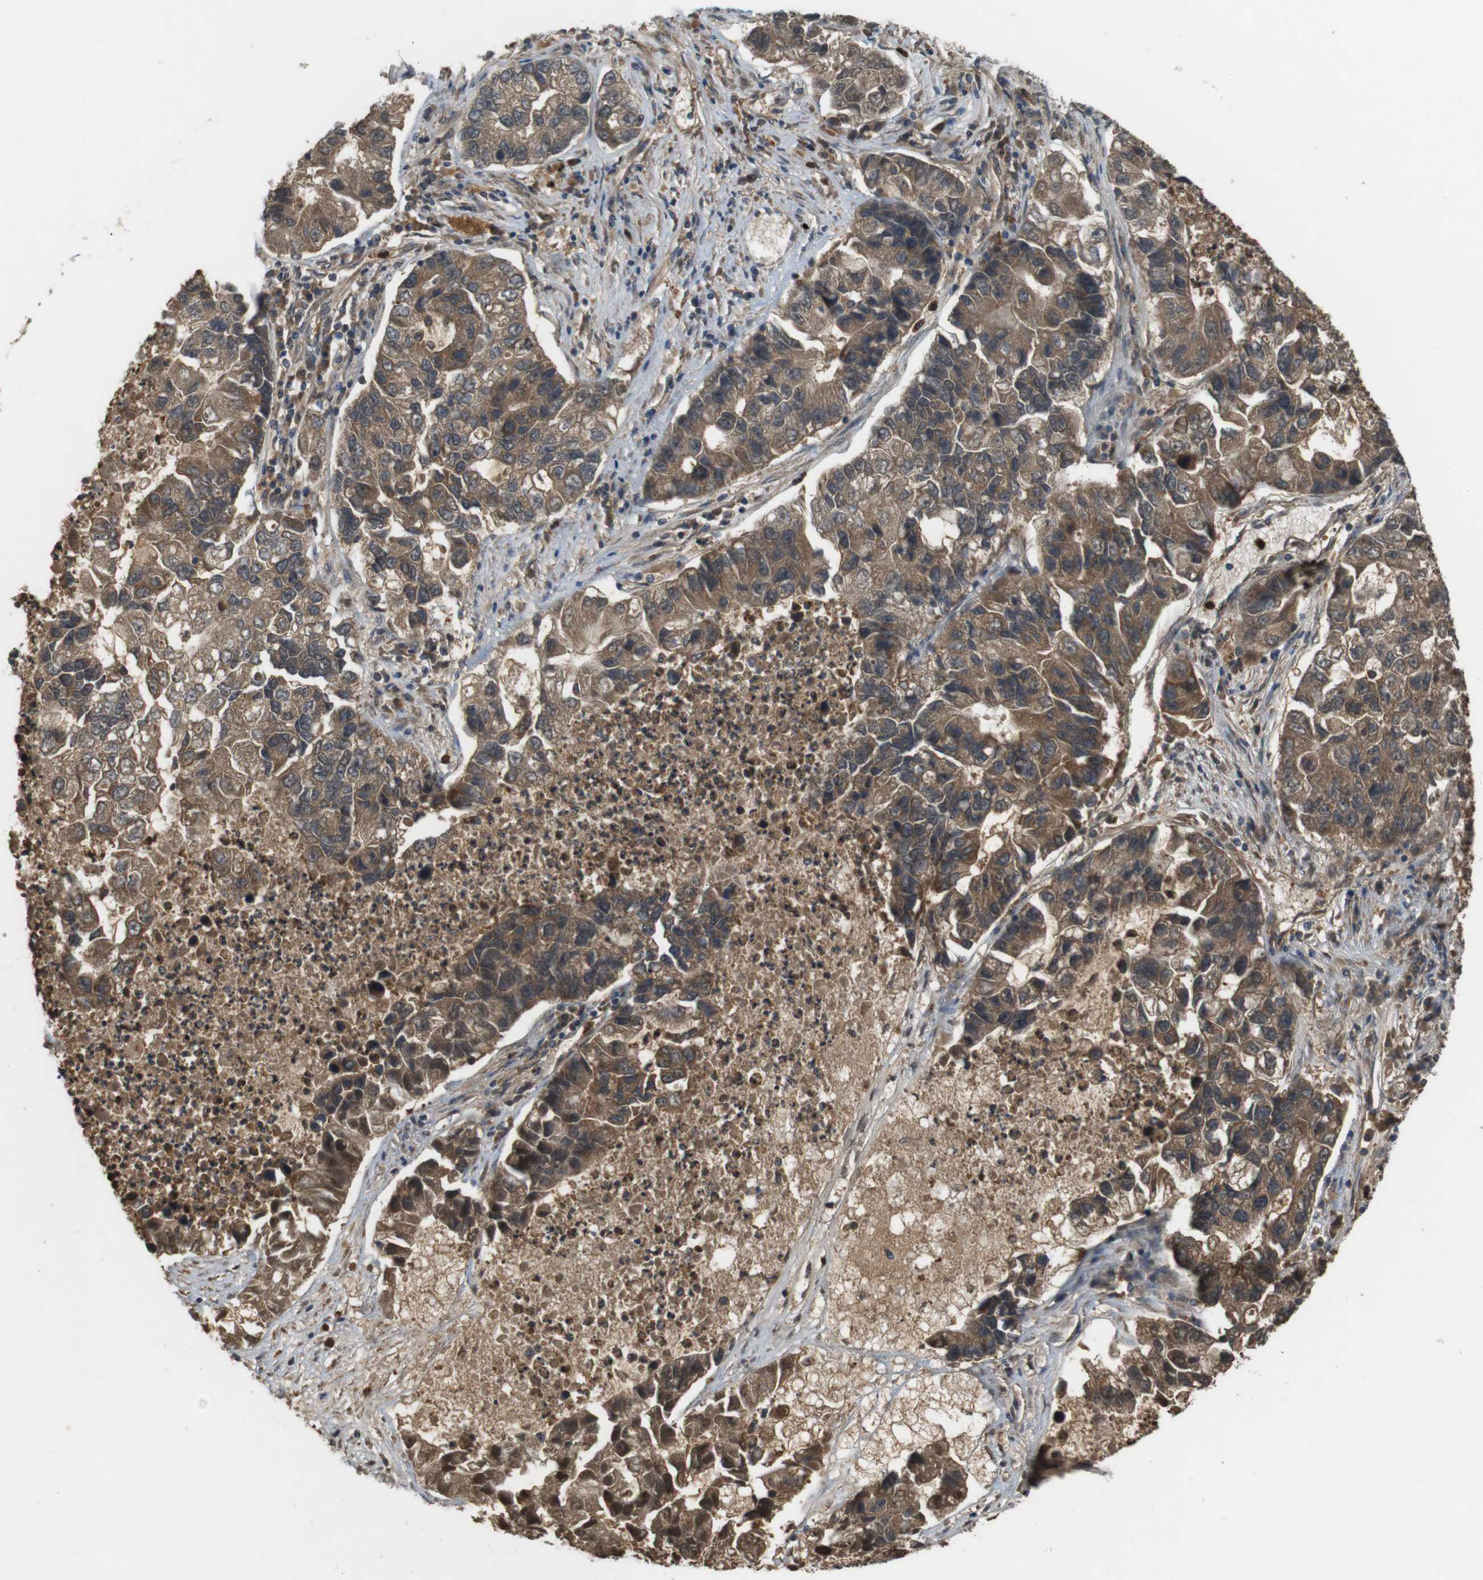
{"staining": {"intensity": "moderate", "quantity": ">75%", "location": "cytoplasmic/membranous"}, "tissue": "lung cancer", "cell_type": "Tumor cells", "image_type": "cancer", "snomed": [{"axis": "morphology", "description": "Adenocarcinoma, NOS"}, {"axis": "topography", "description": "Lung"}], "caption": "Immunohistochemistry (IHC) histopathology image of lung adenocarcinoma stained for a protein (brown), which shows medium levels of moderate cytoplasmic/membranous staining in approximately >75% of tumor cells.", "gene": "NFKBIE", "patient": {"sex": "female", "age": 51}}